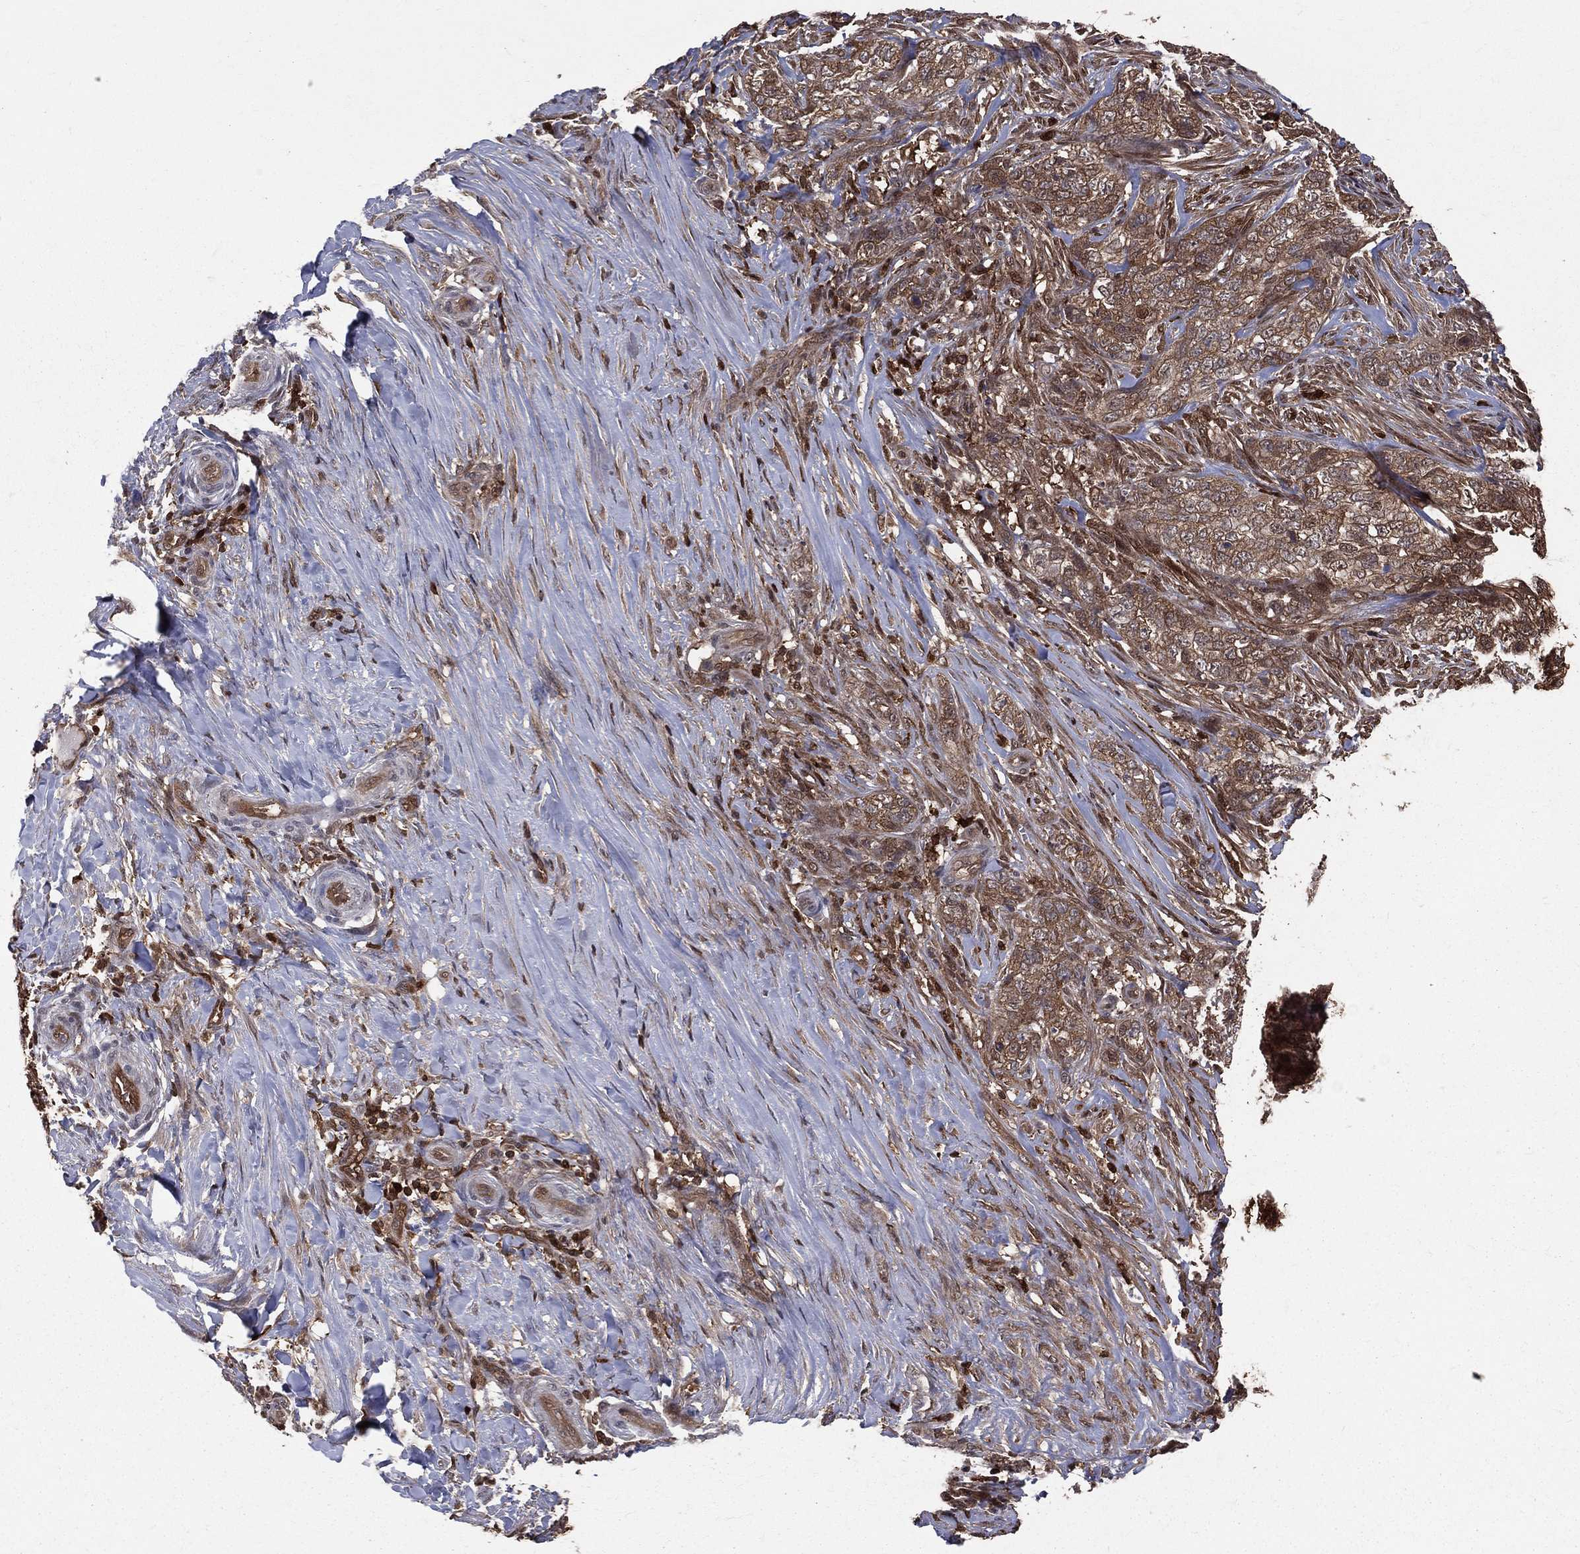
{"staining": {"intensity": "strong", "quantity": "<25%", "location": "cytoplasmic/membranous,nuclear"}, "tissue": "skin cancer", "cell_type": "Tumor cells", "image_type": "cancer", "snomed": [{"axis": "morphology", "description": "Basal cell carcinoma"}, {"axis": "topography", "description": "Skin"}], "caption": "Skin cancer (basal cell carcinoma) tissue displays strong cytoplasmic/membranous and nuclear positivity in about <25% of tumor cells Ihc stains the protein of interest in brown and the nuclei are stained blue.", "gene": "ENO1", "patient": {"sex": "female", "age": 69}}